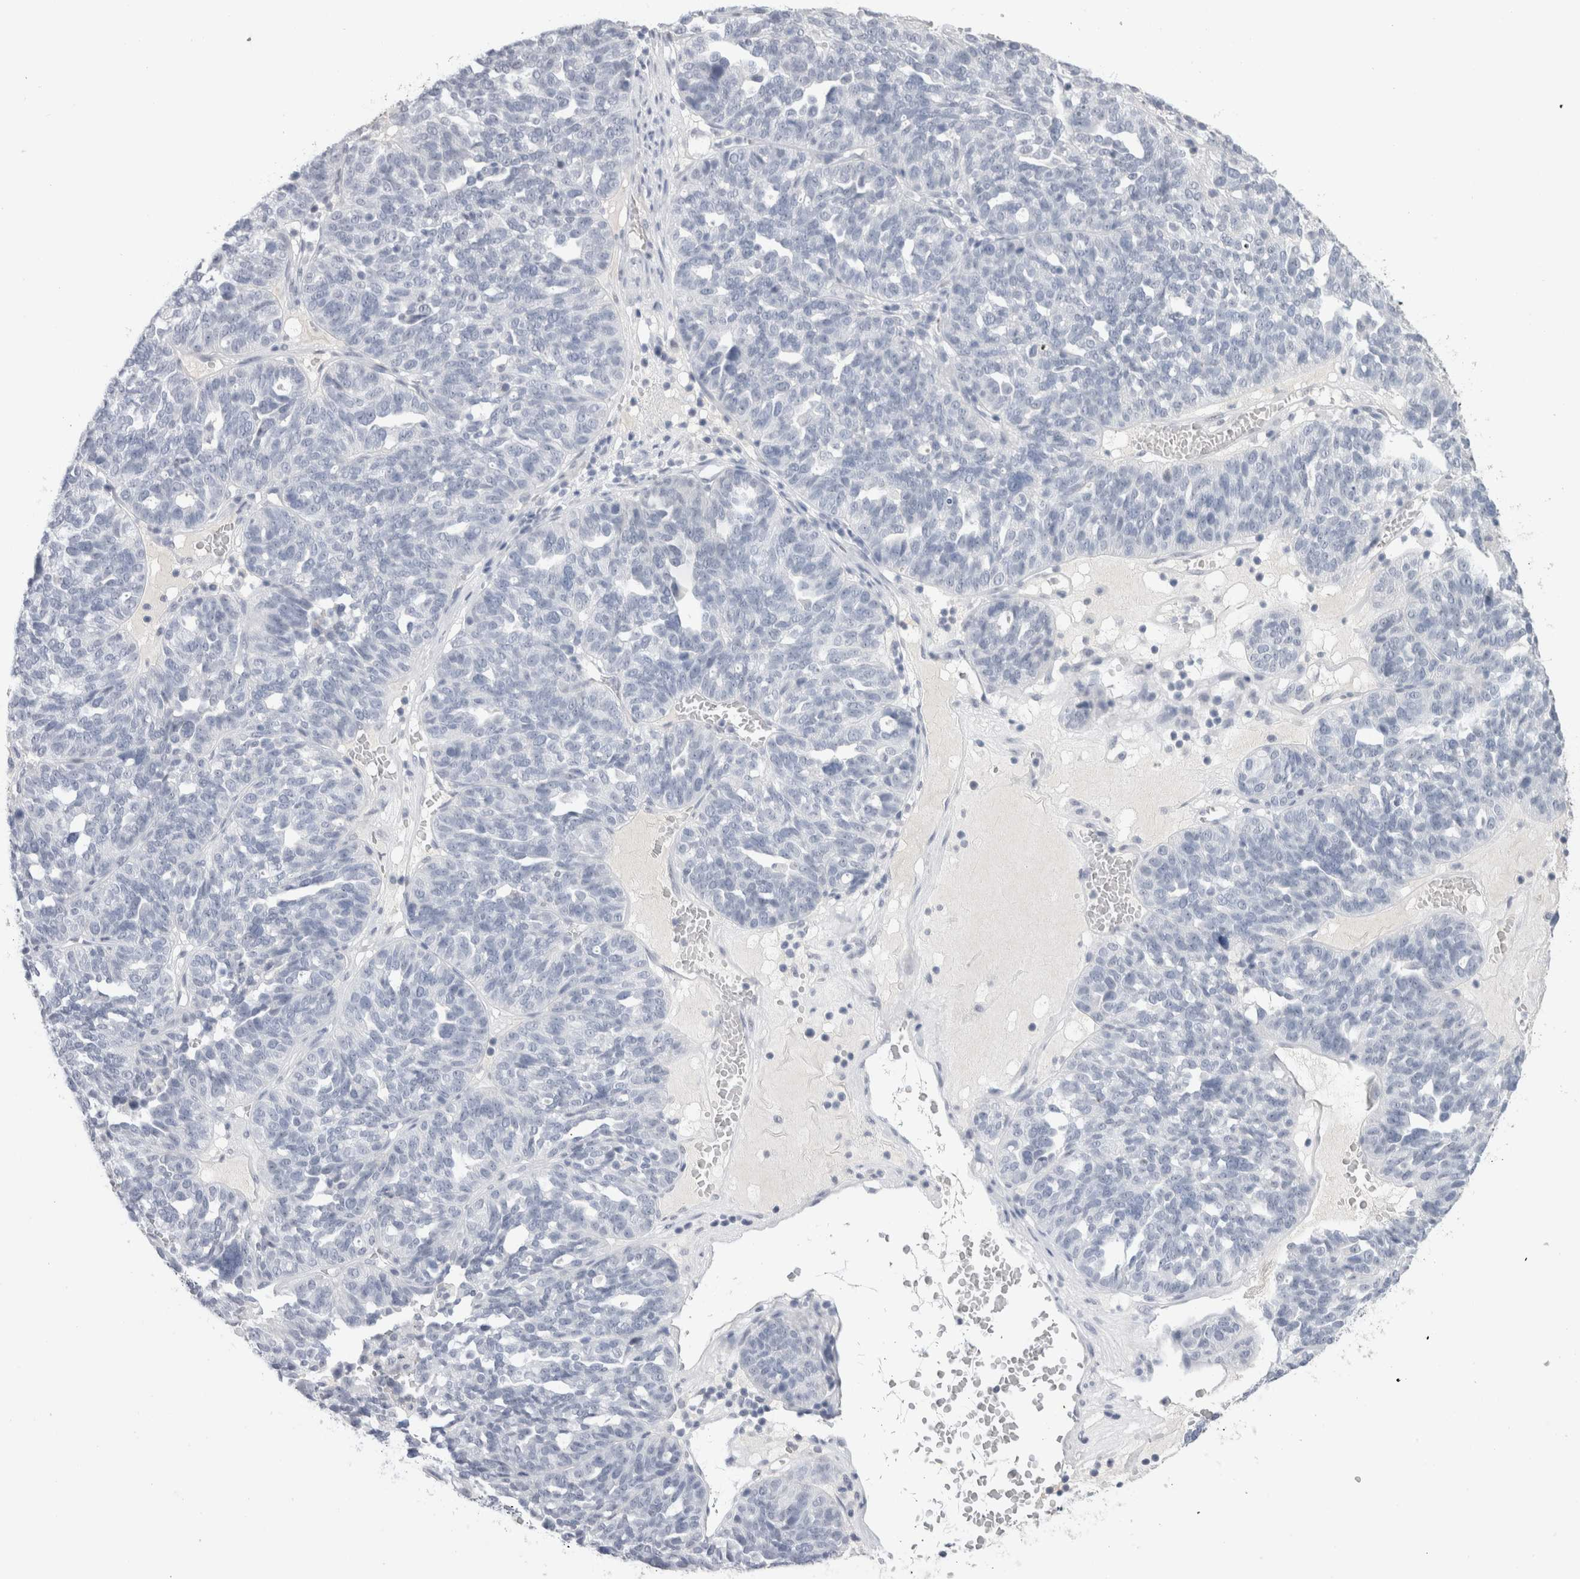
{"staining": {"intensity": "negative", "quantity": "none", "location": "none"}, "tissue": "ovarian cancer", "cell_type": "Tumor cells", "image_type": "cancer", "snomed": [{"axis": "morphology", "description": "Cystadenocarcinoma, serous, NOS"}, {"axis": "topography", "description": "Ovary"}], "caption": "Tumor cells are negative for brown protein staining in serous cystadenocarcinoma (ovarian). (IHC, brightfield microscopy, high magnification).", "gene": "CADM3", "patient": {"sex": "female", "age": 59}}